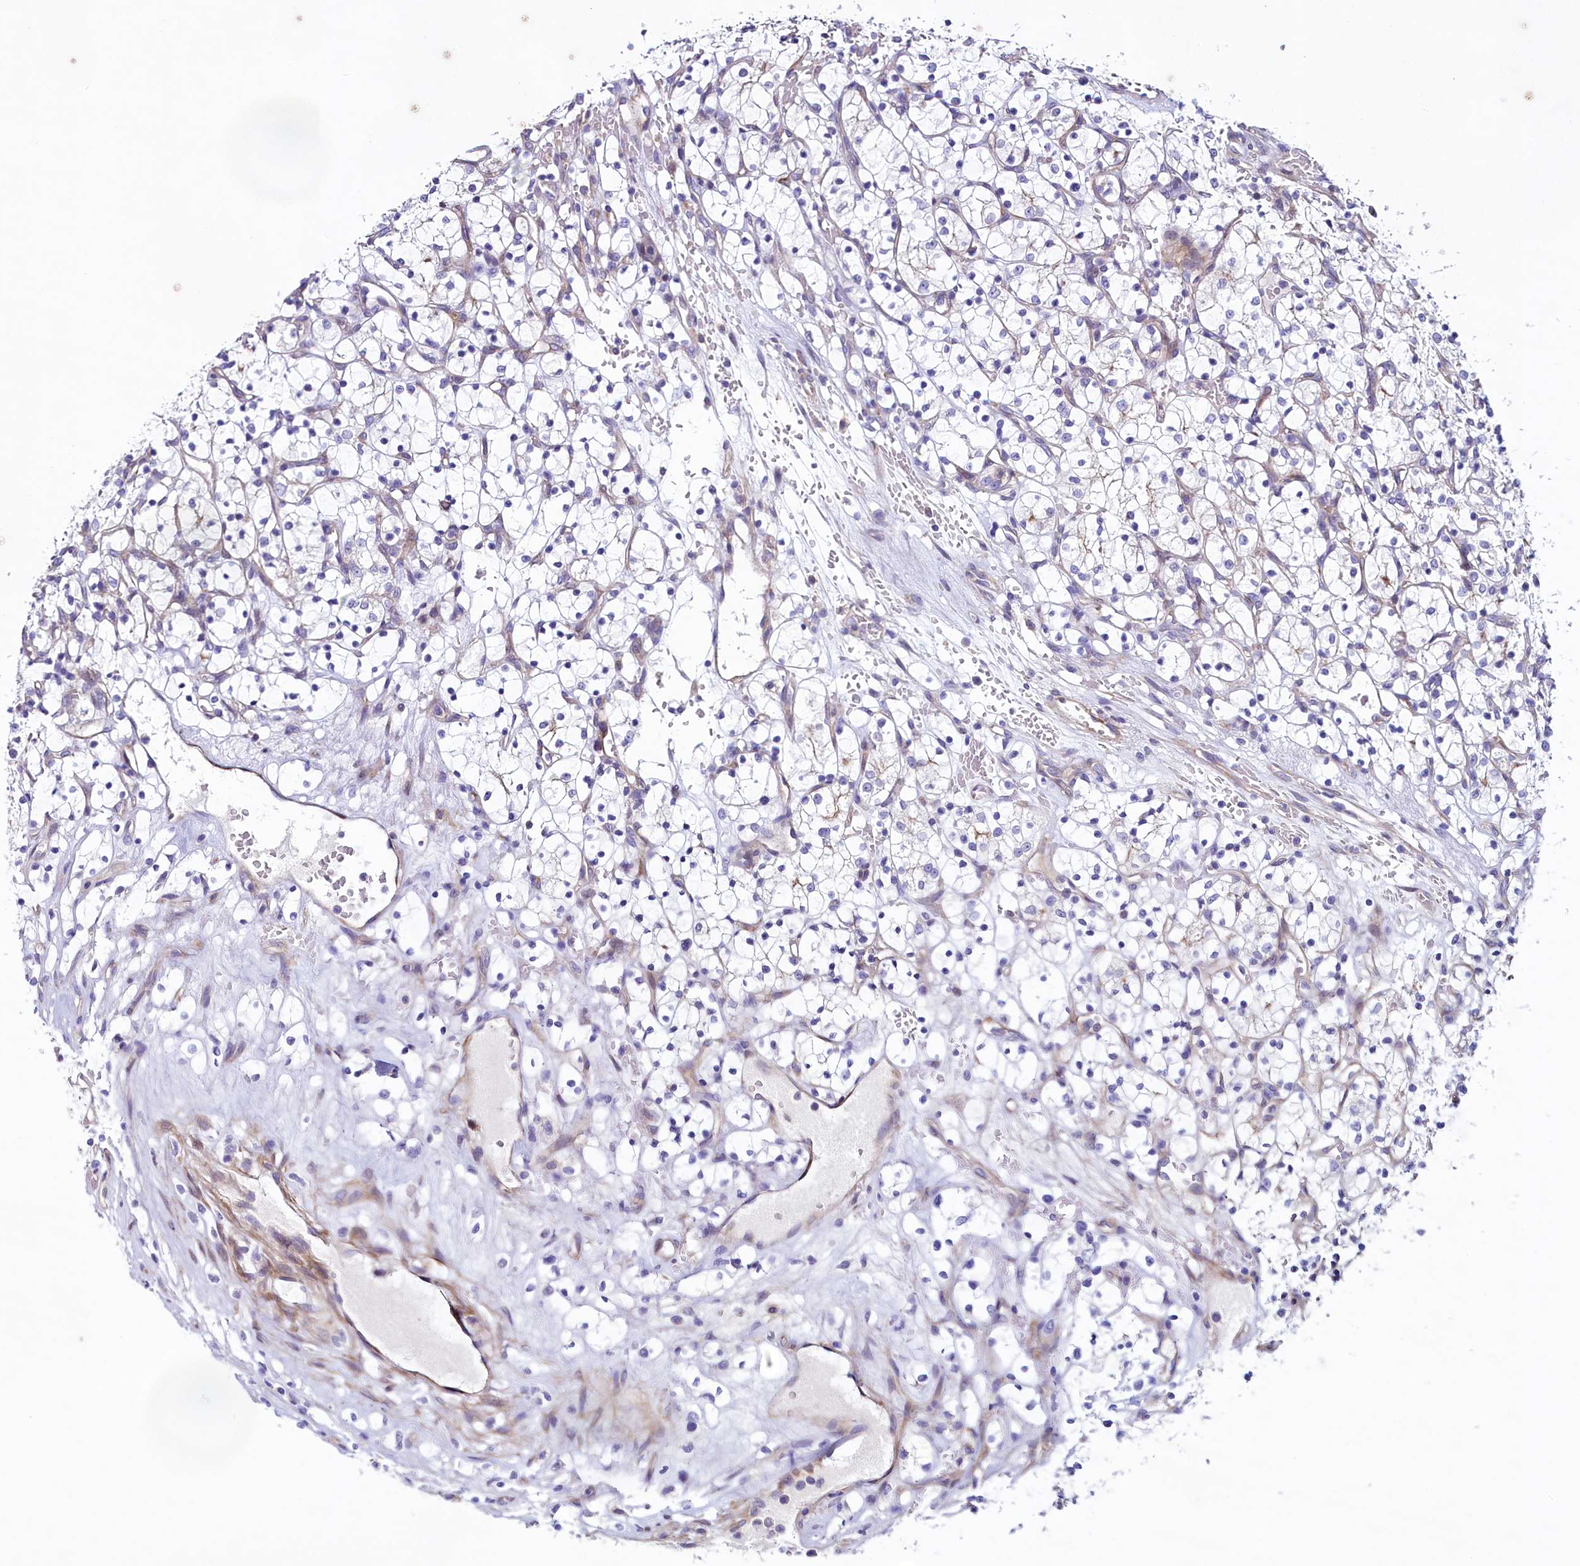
{"staining": {"intensity": "negative", "quantity": "none", "location": "none"}, "tissue": "renal cancer", "cell_type": "Tumor cells", "image_type": "cancer", "snomed": [{"axis": "morphology", "description": "Adenocarcinoma, NOS"}, {"axis": "topography", "description": "Kidney"}], "caption": "A high-resolution image shows IHC staining of renal cancer (adenocarcinoma), which exhibits no significant staining in tumor cells.", "gene": "KRBOX5", "patient": {"sex": "female", "age": 69}}